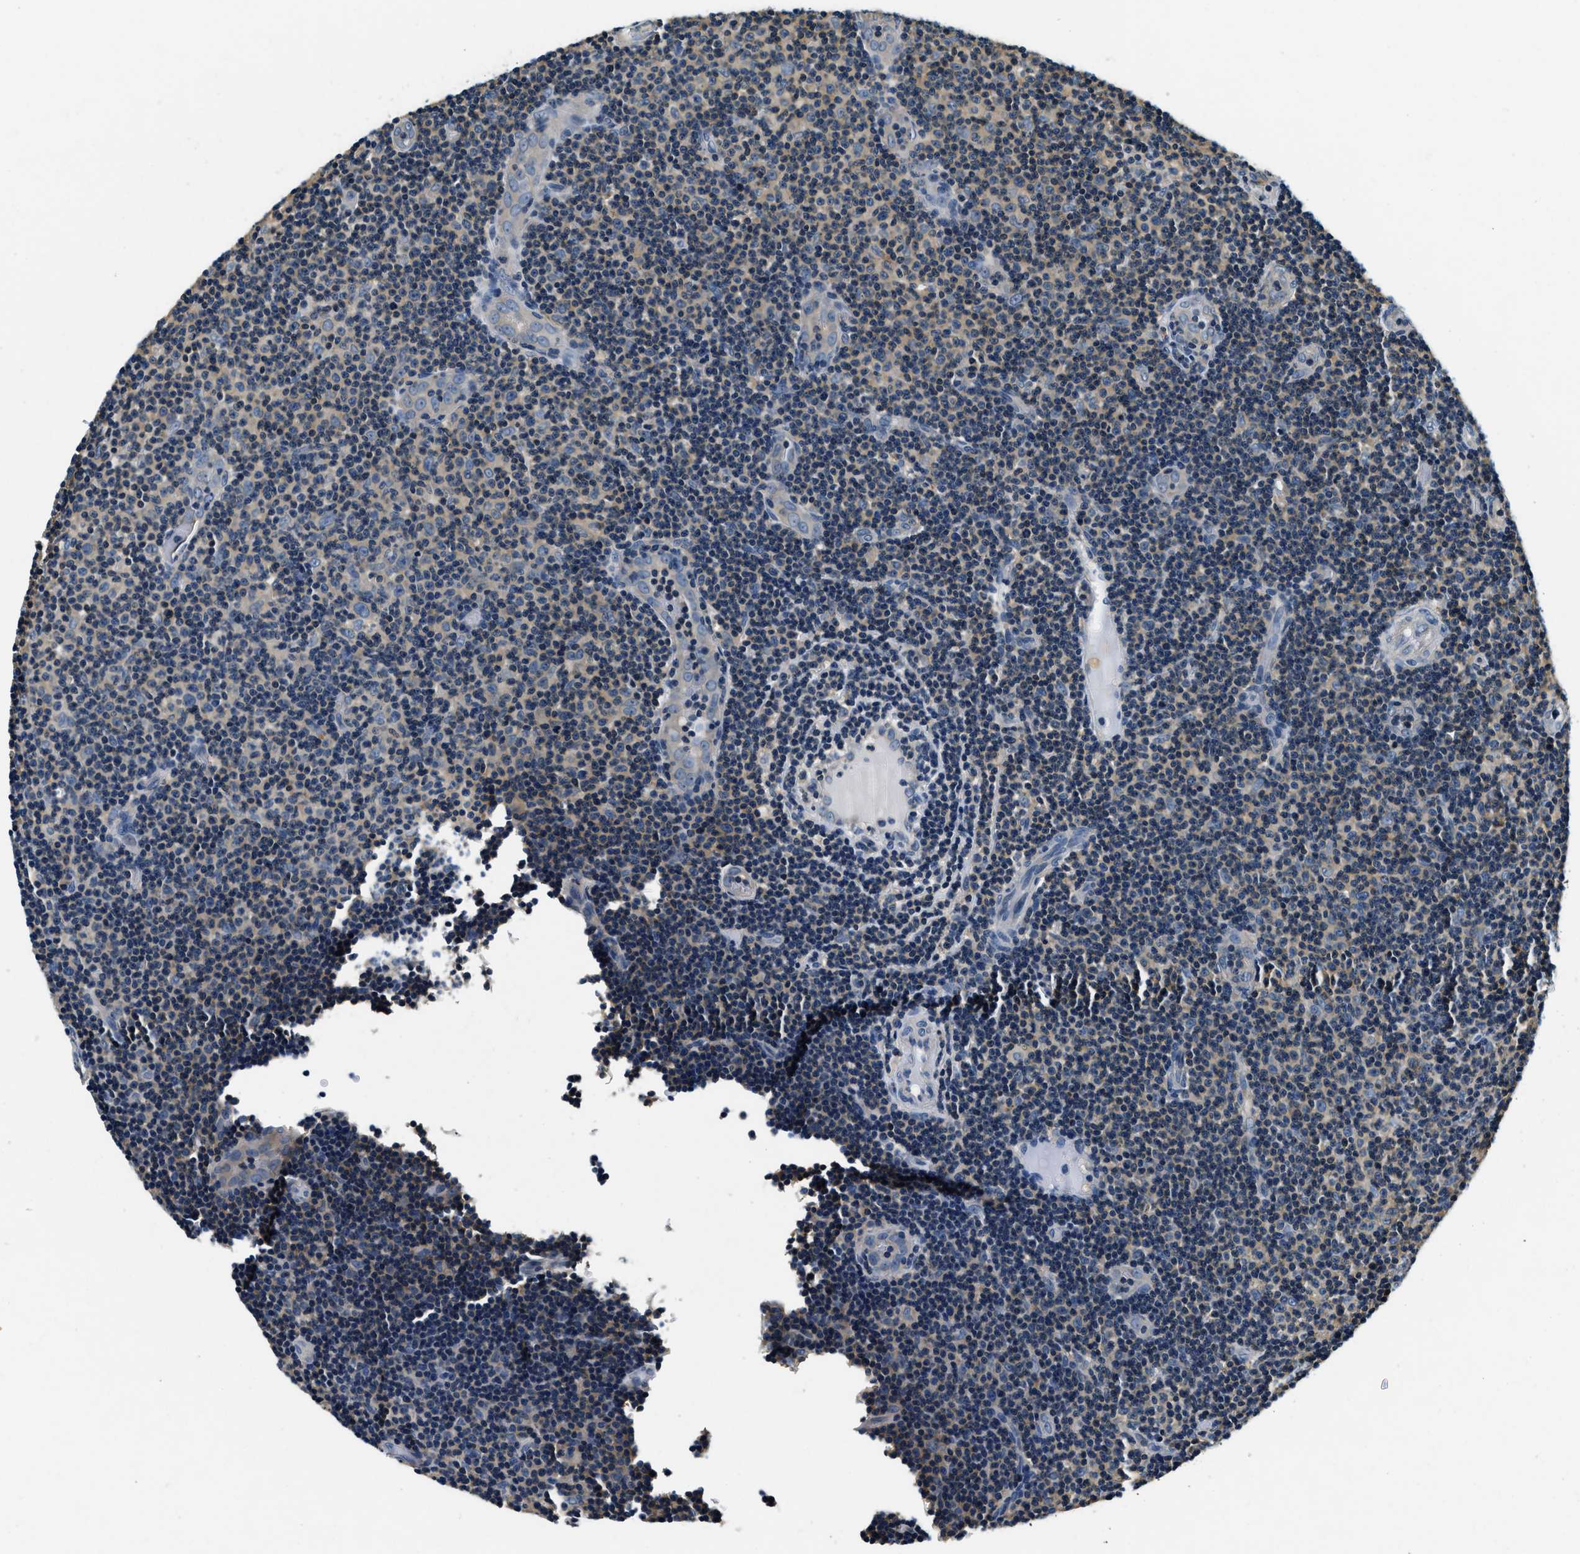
{"staining": {"intensity": "weak", "quantity": "25%-75%", "location": "cytoplasmic/membranous"}, "tissue": "lymphoma", "cell_type": "Tumor cells", "image_type": "cancer", "snomed": [{"axis": "morphology", "description": "Malignant lymphoma, non-Hodgkin's type, Low grade"}, {"axis": "topography", "description": "Lymph node"}], "caption": "Immunohistochemical staining of human lymphoma reveals low levels of weak cytoplasmic/membranous staining in approximately 25%-75% of tumor cells.", "gene": "RESF1", "patient": {"sex": "male", "age": 83}}